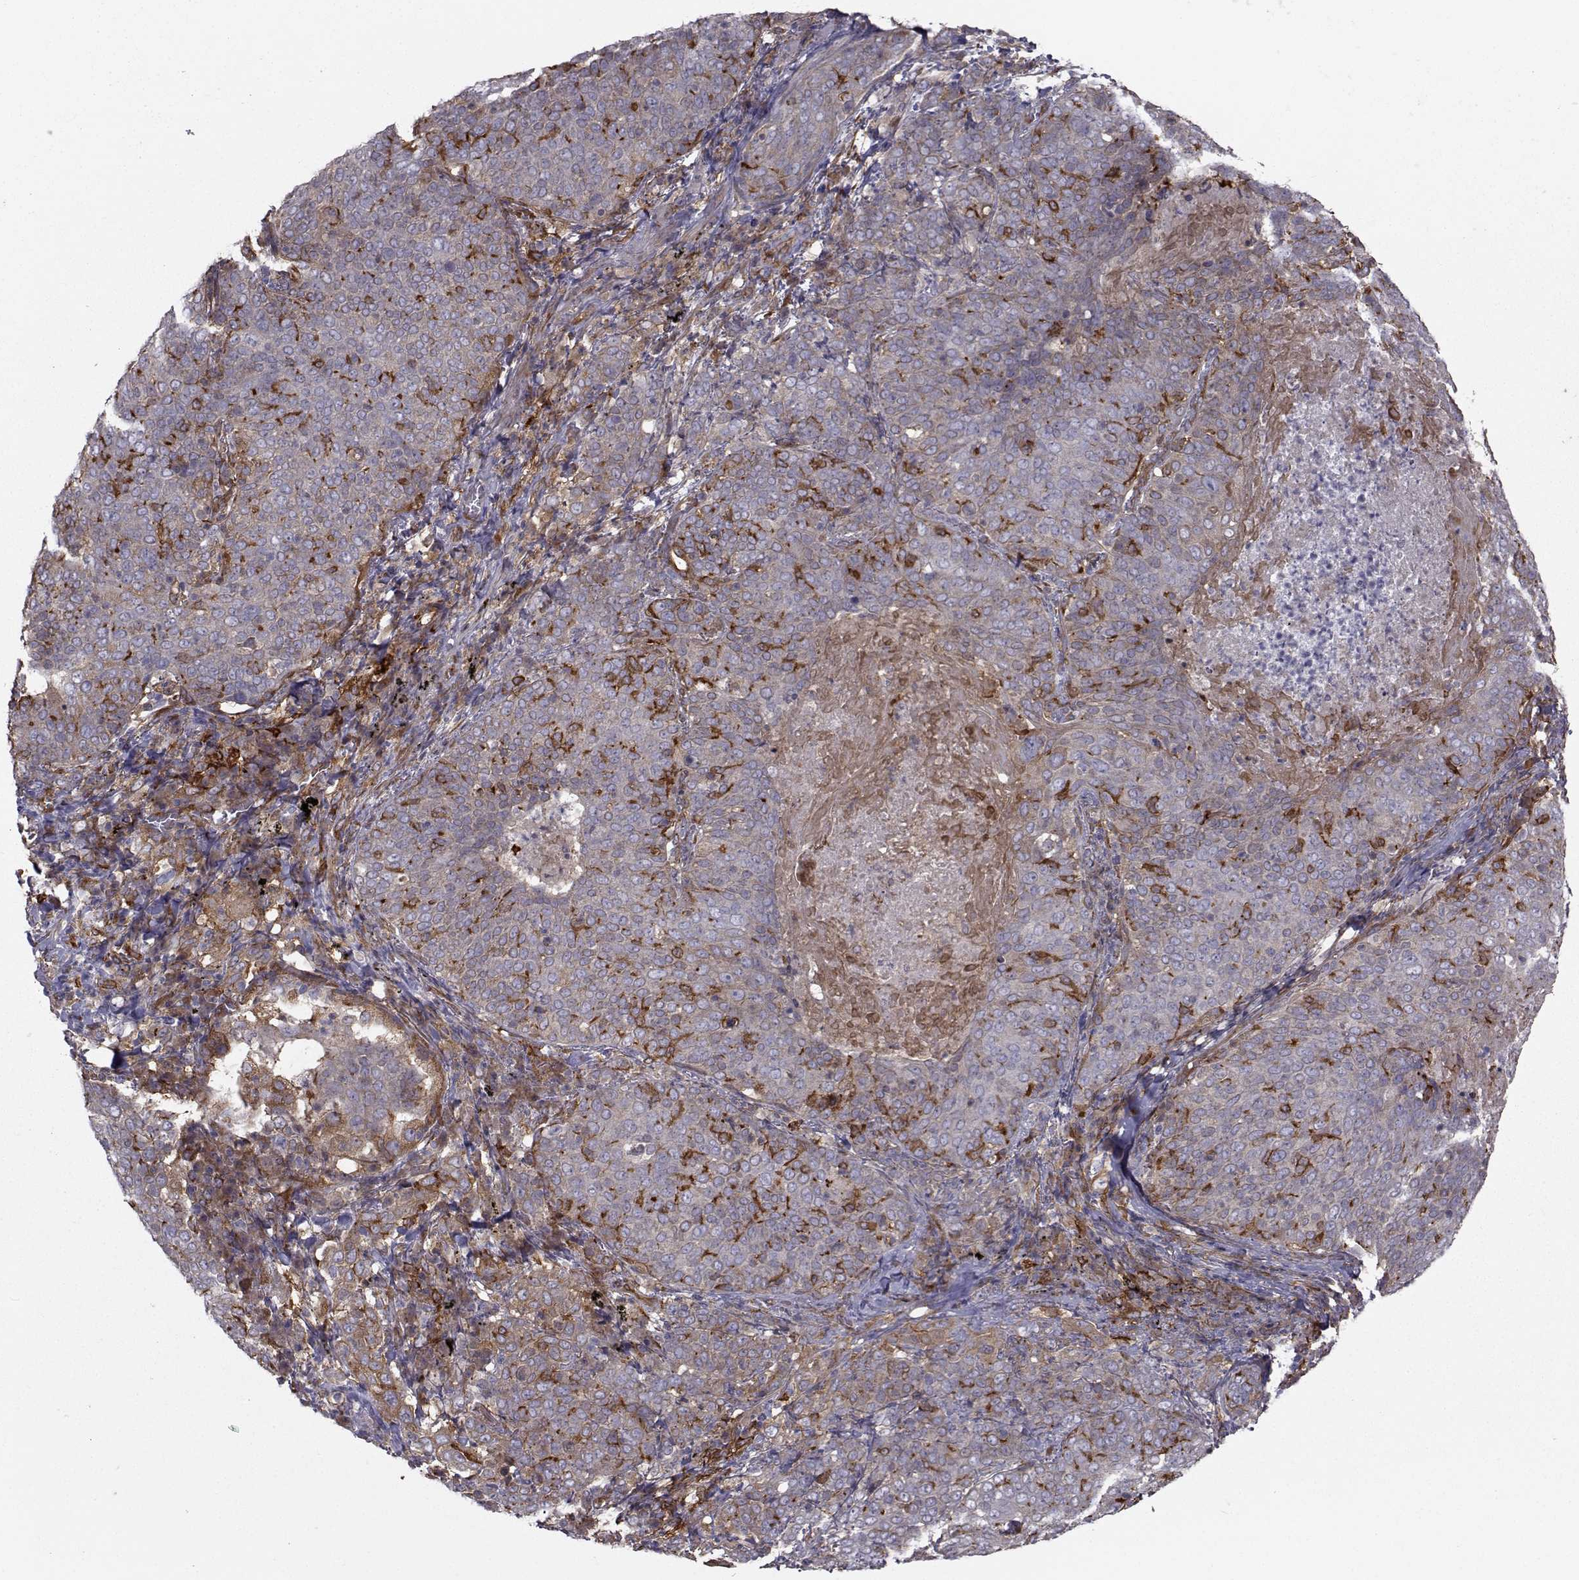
{"staining": {"intensity": "strong", "quantity": "<25%", "location": "cytoplasmic/membranous"}, "tissue": "lung cancer", "cell_type": "Tumor cells", "image_type": "cancer", "snomed": [{"axis": "morphology", "description": "Squamous cell carcinoma, NOS"}, {"axis": "topography", "description": "Lung"}], "caption": "Lung cancer (squamous cell carcinoma) was stained to show a protein in brown. There is medium levels of strong cytoplasmic/membranous staining in about <25% of tumor cells.", "gene": "TRIP10", "patient": {"sex": "male", "age": 82}}